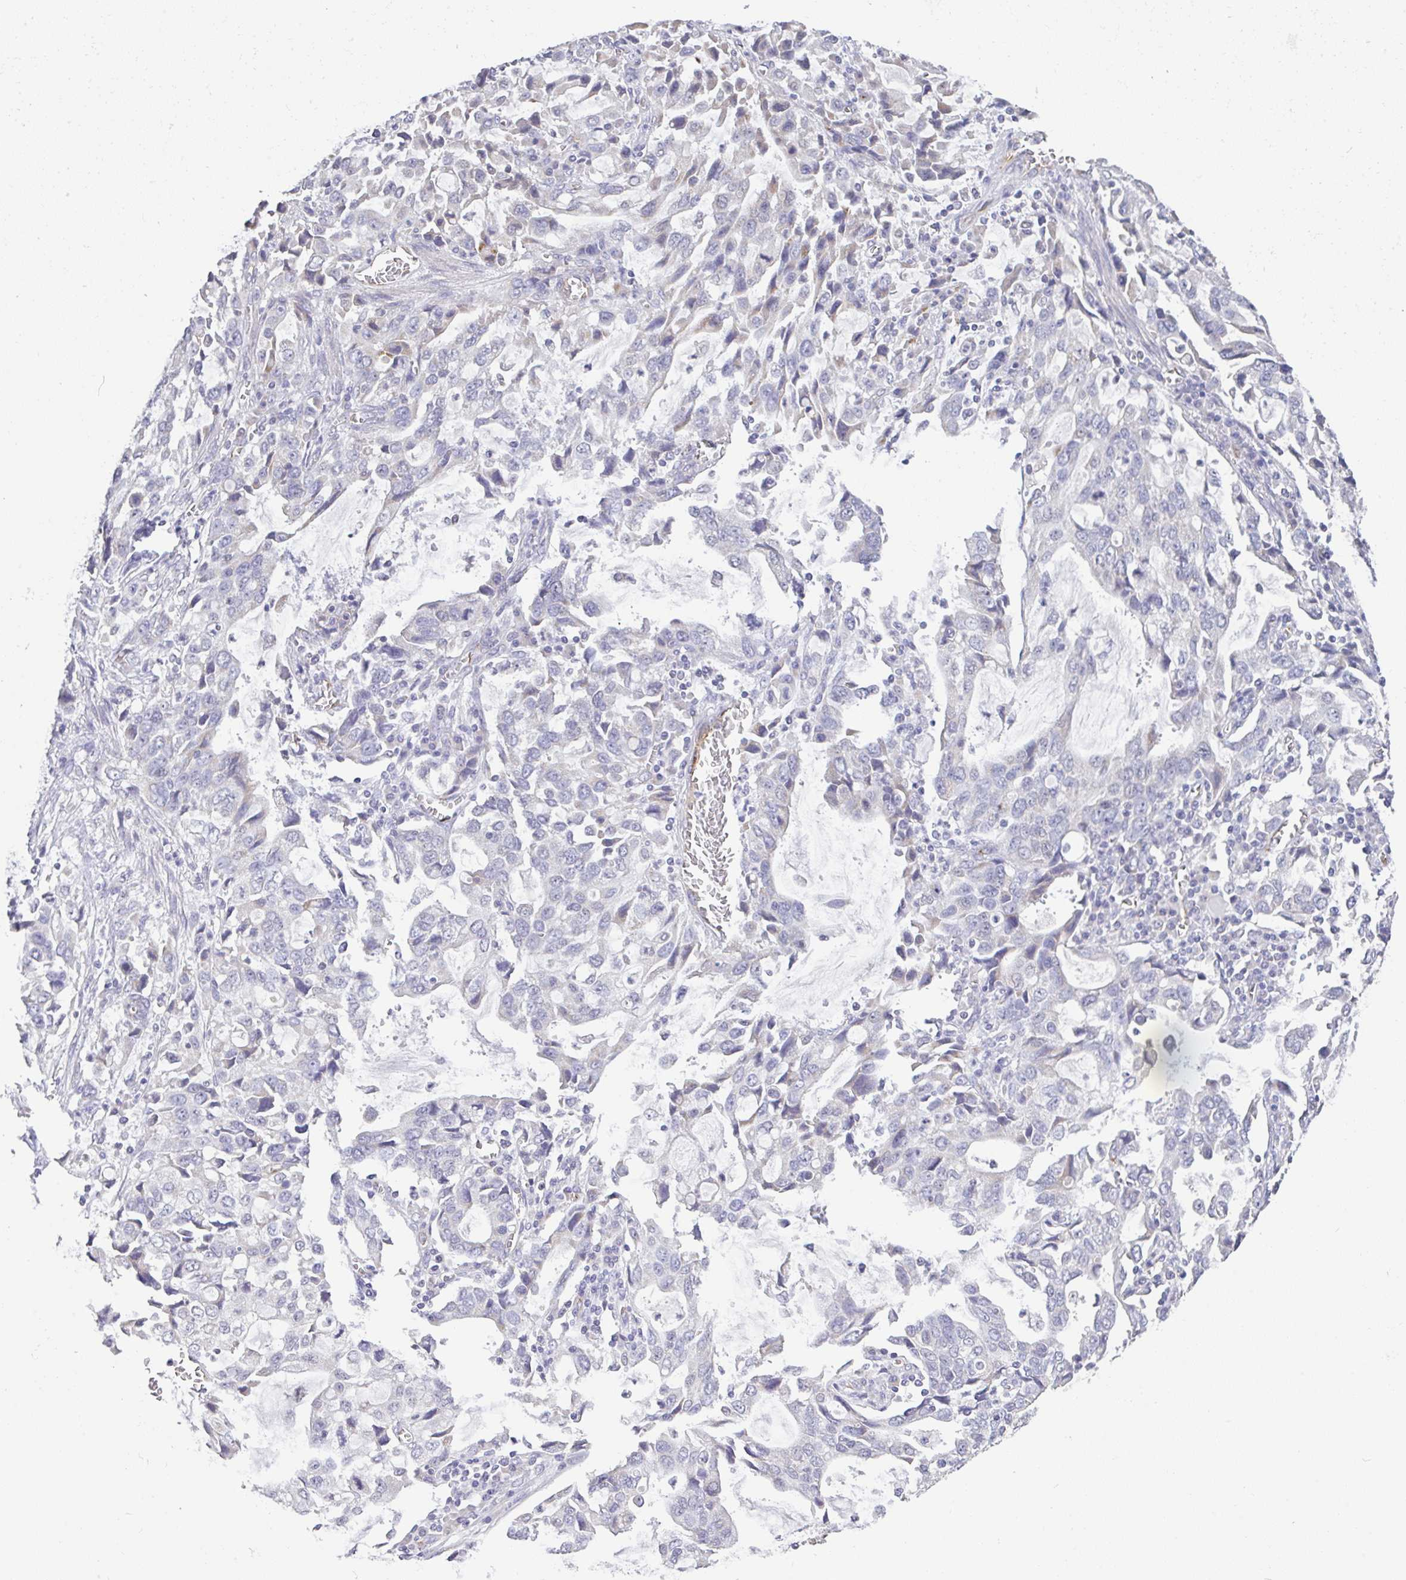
{"staining": {"intensity": "negative", "quantity": "none", "location": "none"}, "tissue": "stomach cancer", "cell_type": "Tumor cells", "image_type": "cancer", "snomed": [{"axis": "morphology", "description": "Adenocarcinoma, NOS"}, {"axis": "topography", "description": "Stomach, upper"}], "caption": "High power microscopy image of an immunohistochemistry (IHC) micrograph of stomach cancer, revealing no significant expression in tumor cells. (Brightfield microscopy of DAB (3,3'-diaminobenzidine) immunohistochemistry (IHC) at high magnification).", "gene": "PLCD4", "patient": {"sex": "male", "age": 85}}